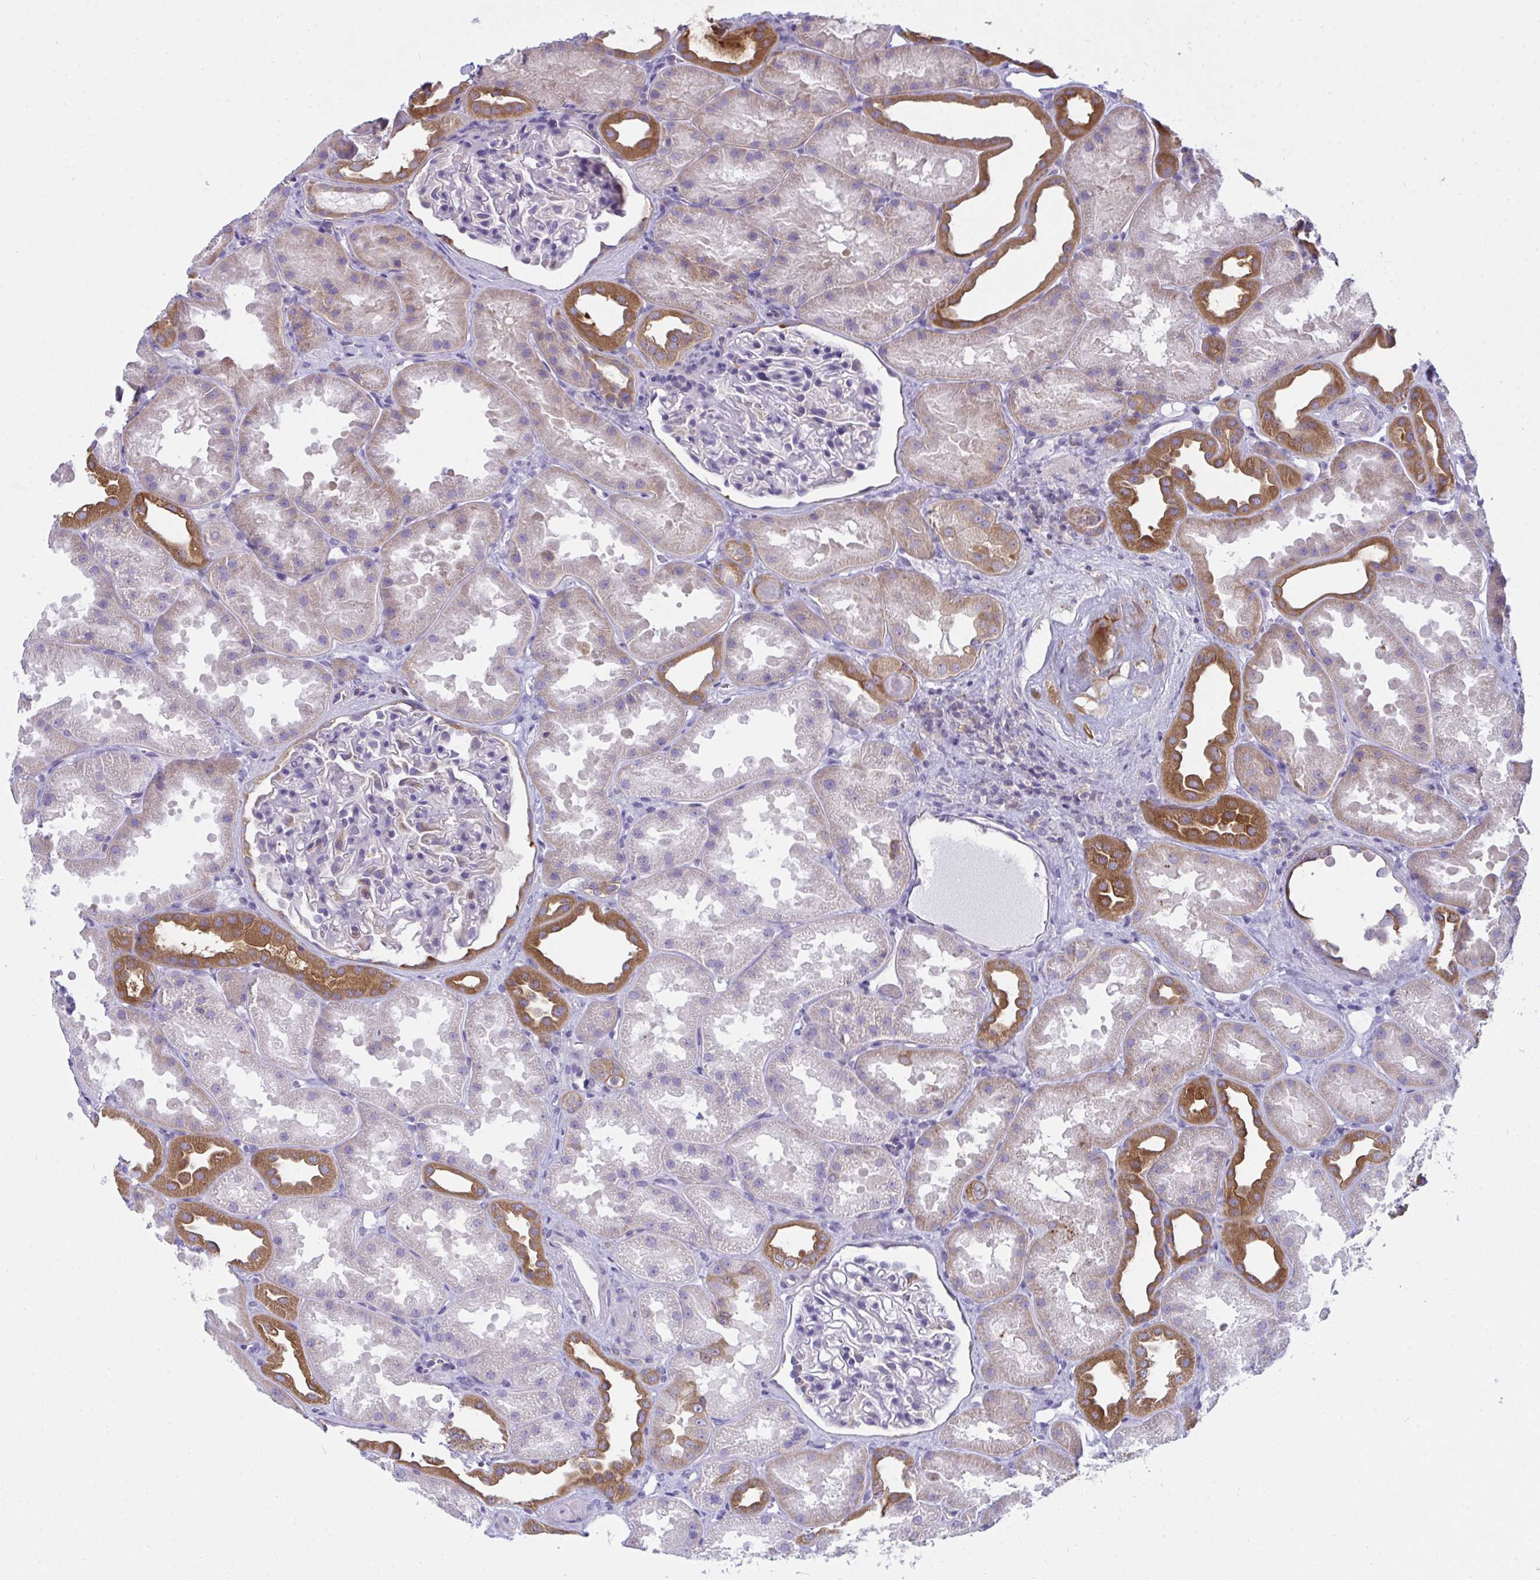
{"staining": {"intensity": "weak", "quantity": "<25%", "location": "cytoplasmic/membranous"}, "tissue": "kidney", "cell_type": "Cells in glomeruli", "image_type": "normal", "snomed": [{"axis": "morphology", "description": "Normal tissue, NOS"}, {"axis": "topography", "description": "Kidney"}], "caption": "Protein analysis of unremarkable kidney demonstrates no significant expression in cells in glomeruli.", "gene": "SLC30A6", "patient": {"sex": "male", "age": 61}}